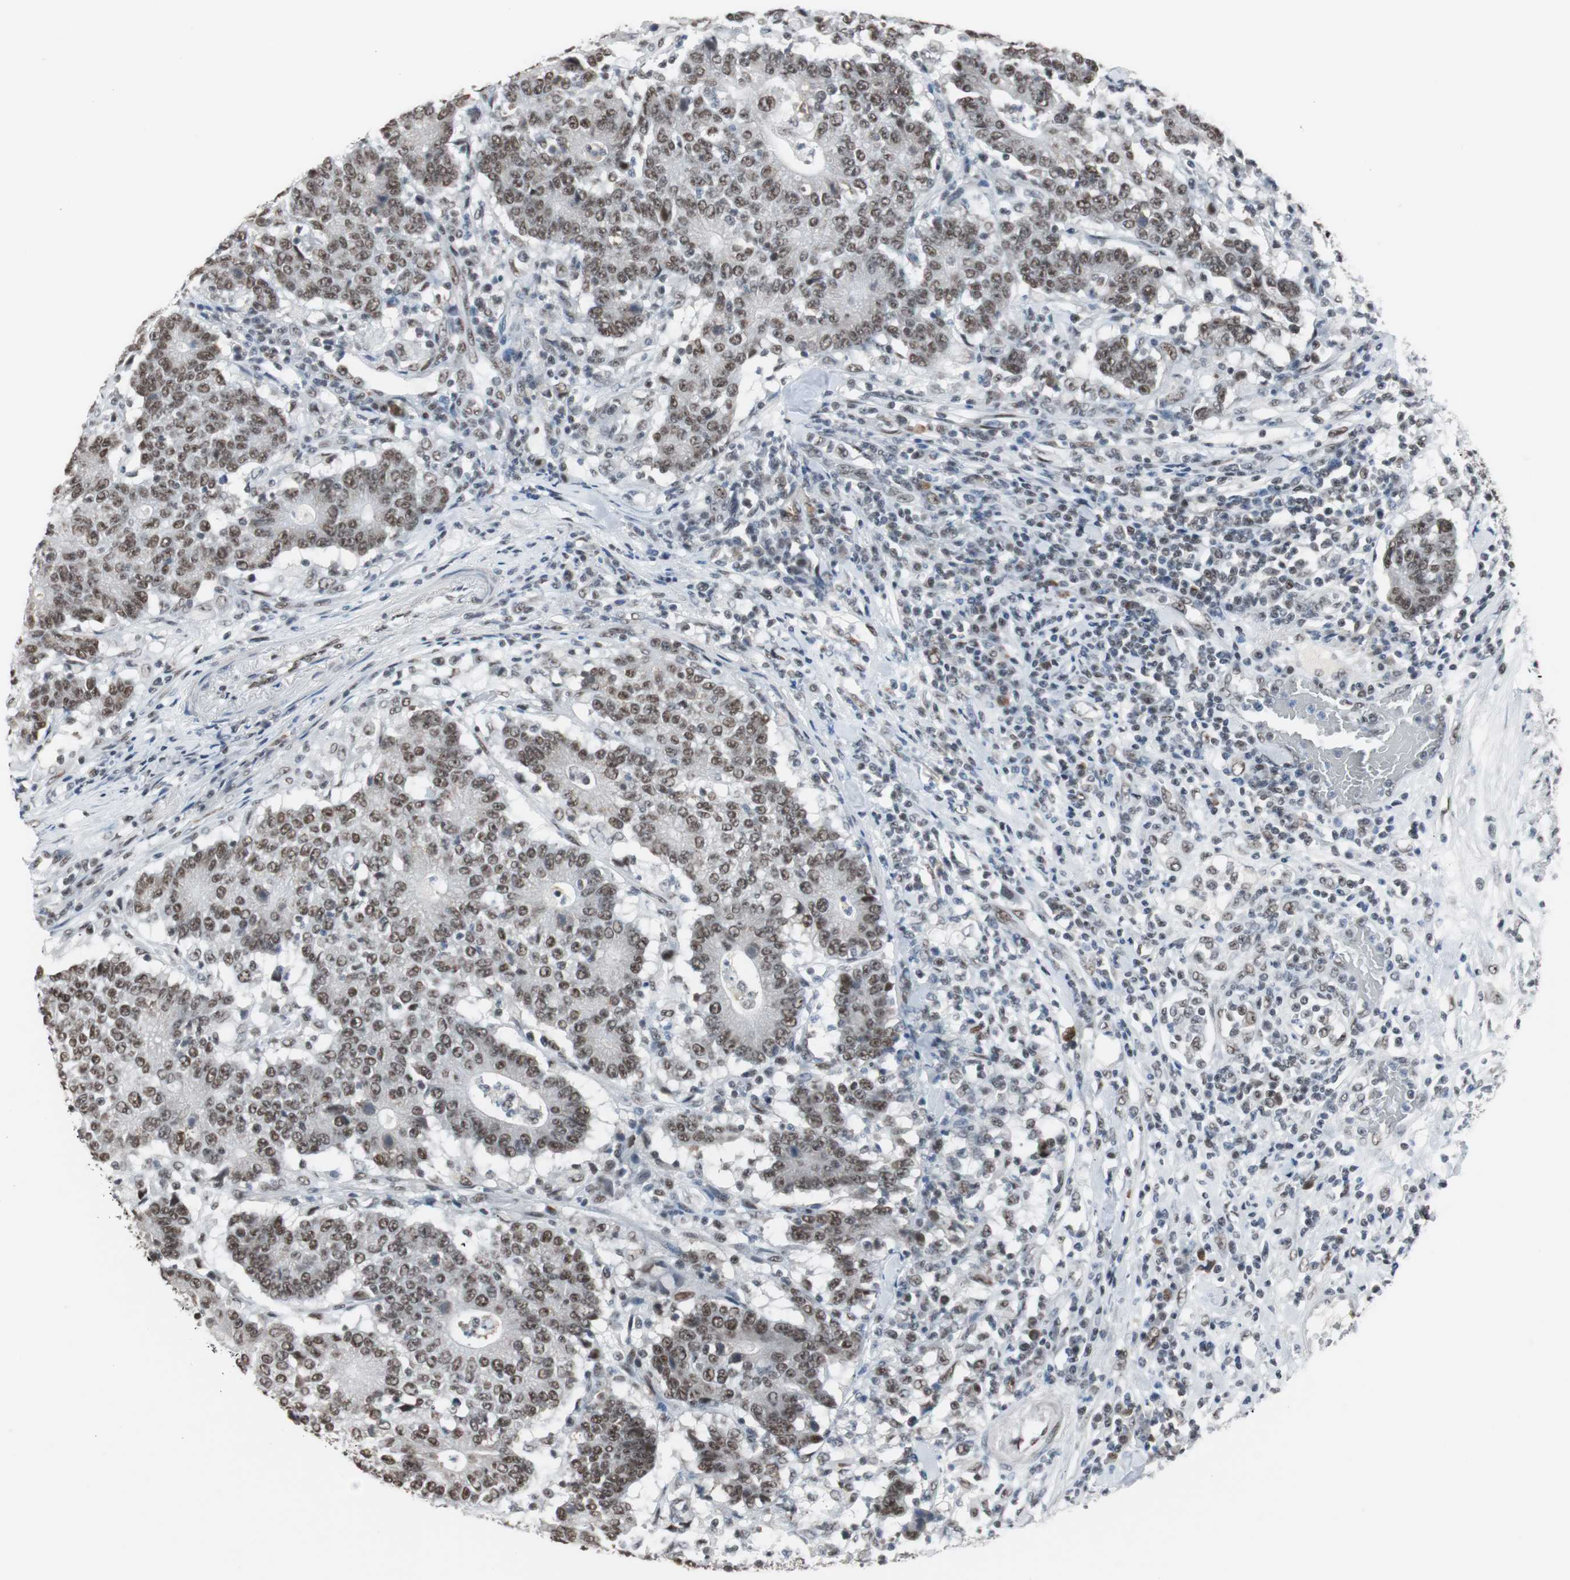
{"staining": {"intensity": "moderate", "quantity": ">75%", "location": "nuclear"}, "tissue": "colorectal cancer", "cell_type": "Tumor cells", "image_type": "cancer", "snomed": [{"axis": "morphology", "description": "Normal tissue, NOS"}, {"axis": "morphology", "description": "Adenocarcinoma, NOS"}, {"axis": "topography", "description": "Colon"}], "caption": "A brown stain shows moderate nuclear positivity of a protein in human adenocarcinoma (colorectal) tumor cells. (brown staining indicates protein expression, while blue staining denotes nuclei).", "gene": "TAF7", "patient": {"sex": "female", "age": 75}}